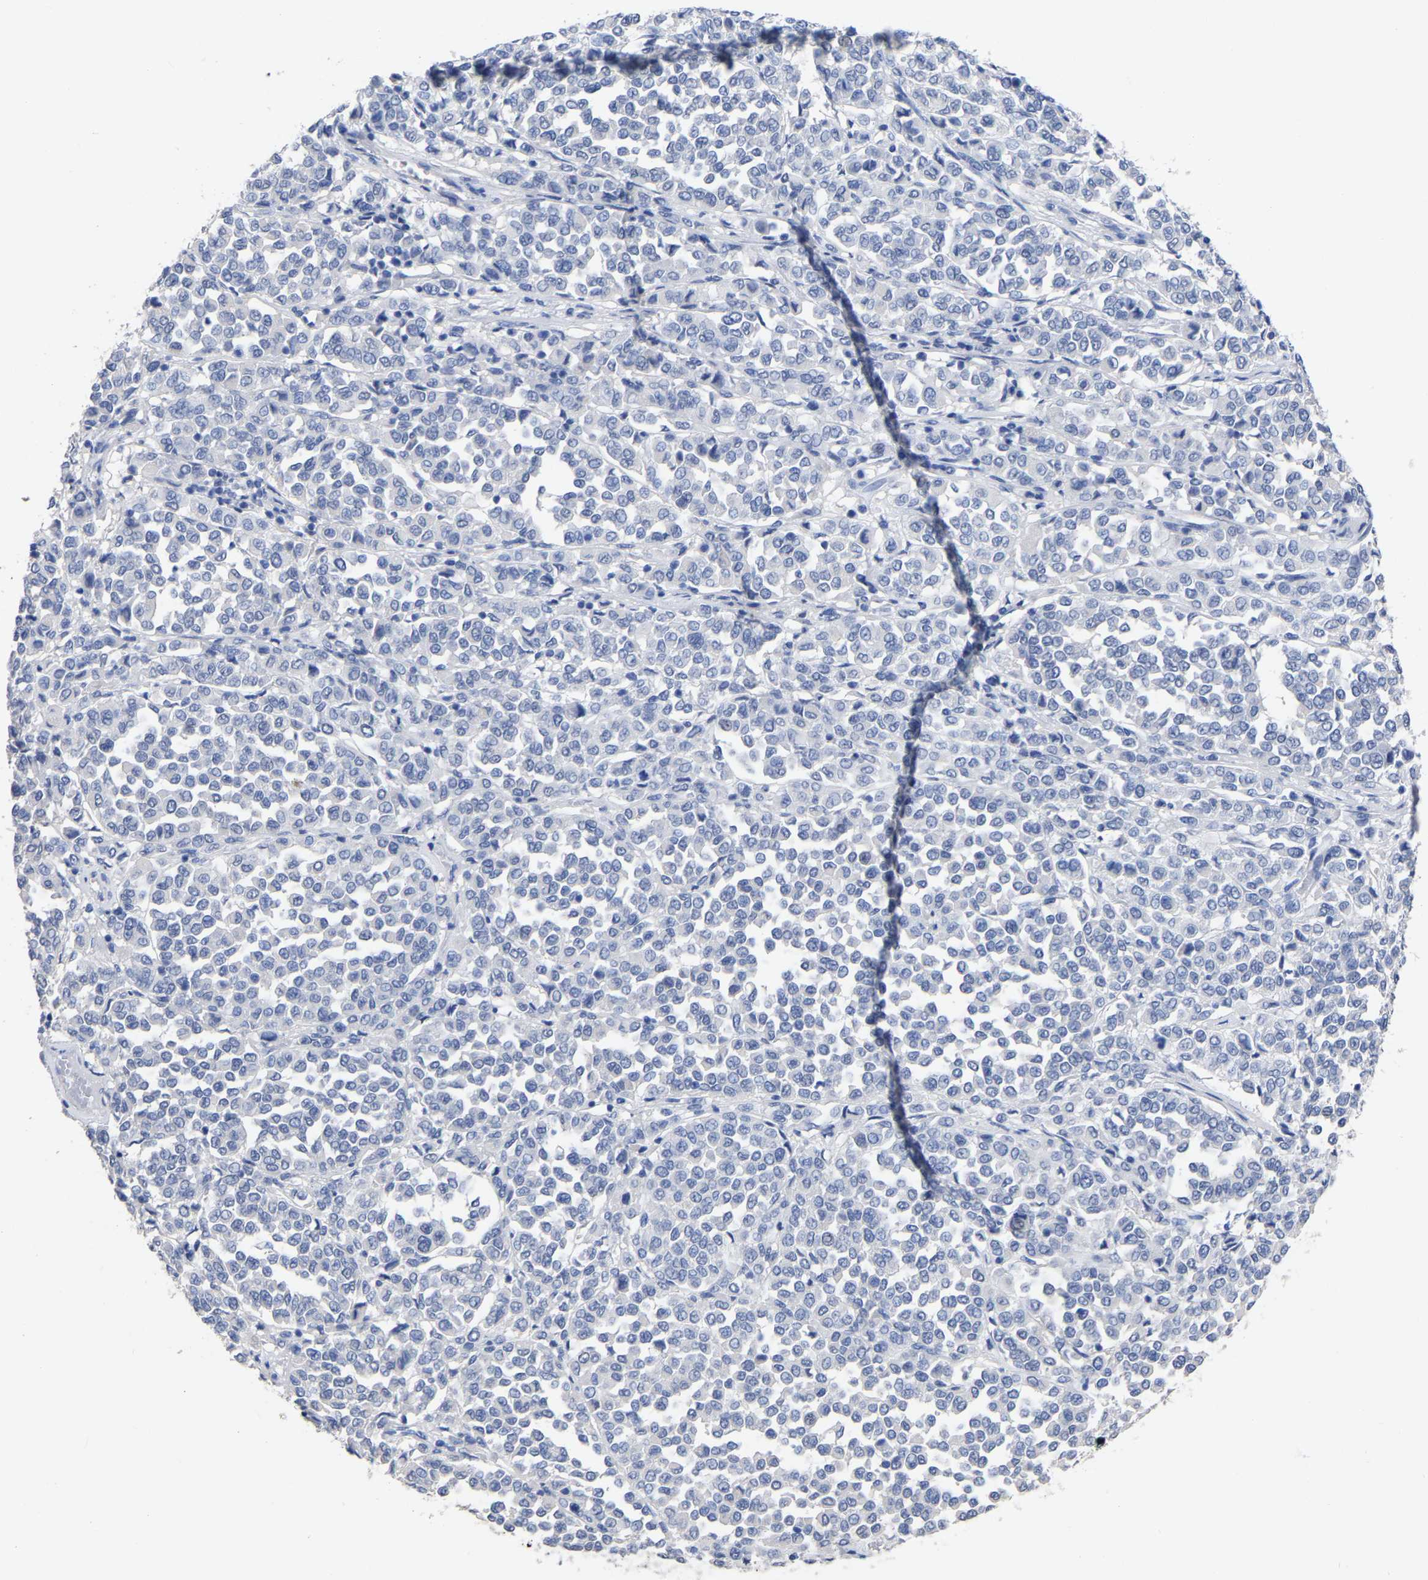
{"staining": {"intensity": "negative", "quantity": "none", "location": "none"}, "tissue": "melanoma", "cell_type": "Tumor cells", "image_type": "cancer", "snomed": [{"axis": "morphology", "description": "Malignant melanoma, Metastatic site"}, {"axis": "topography", "description": "Pancreas"}], "caption": "Photomicrograph shows no protein staining in tumor cells of malignant melanoma (metastatic site) tissue.", "gene": "ANXA13", "patient": {"sex": "female", "age": 30}}